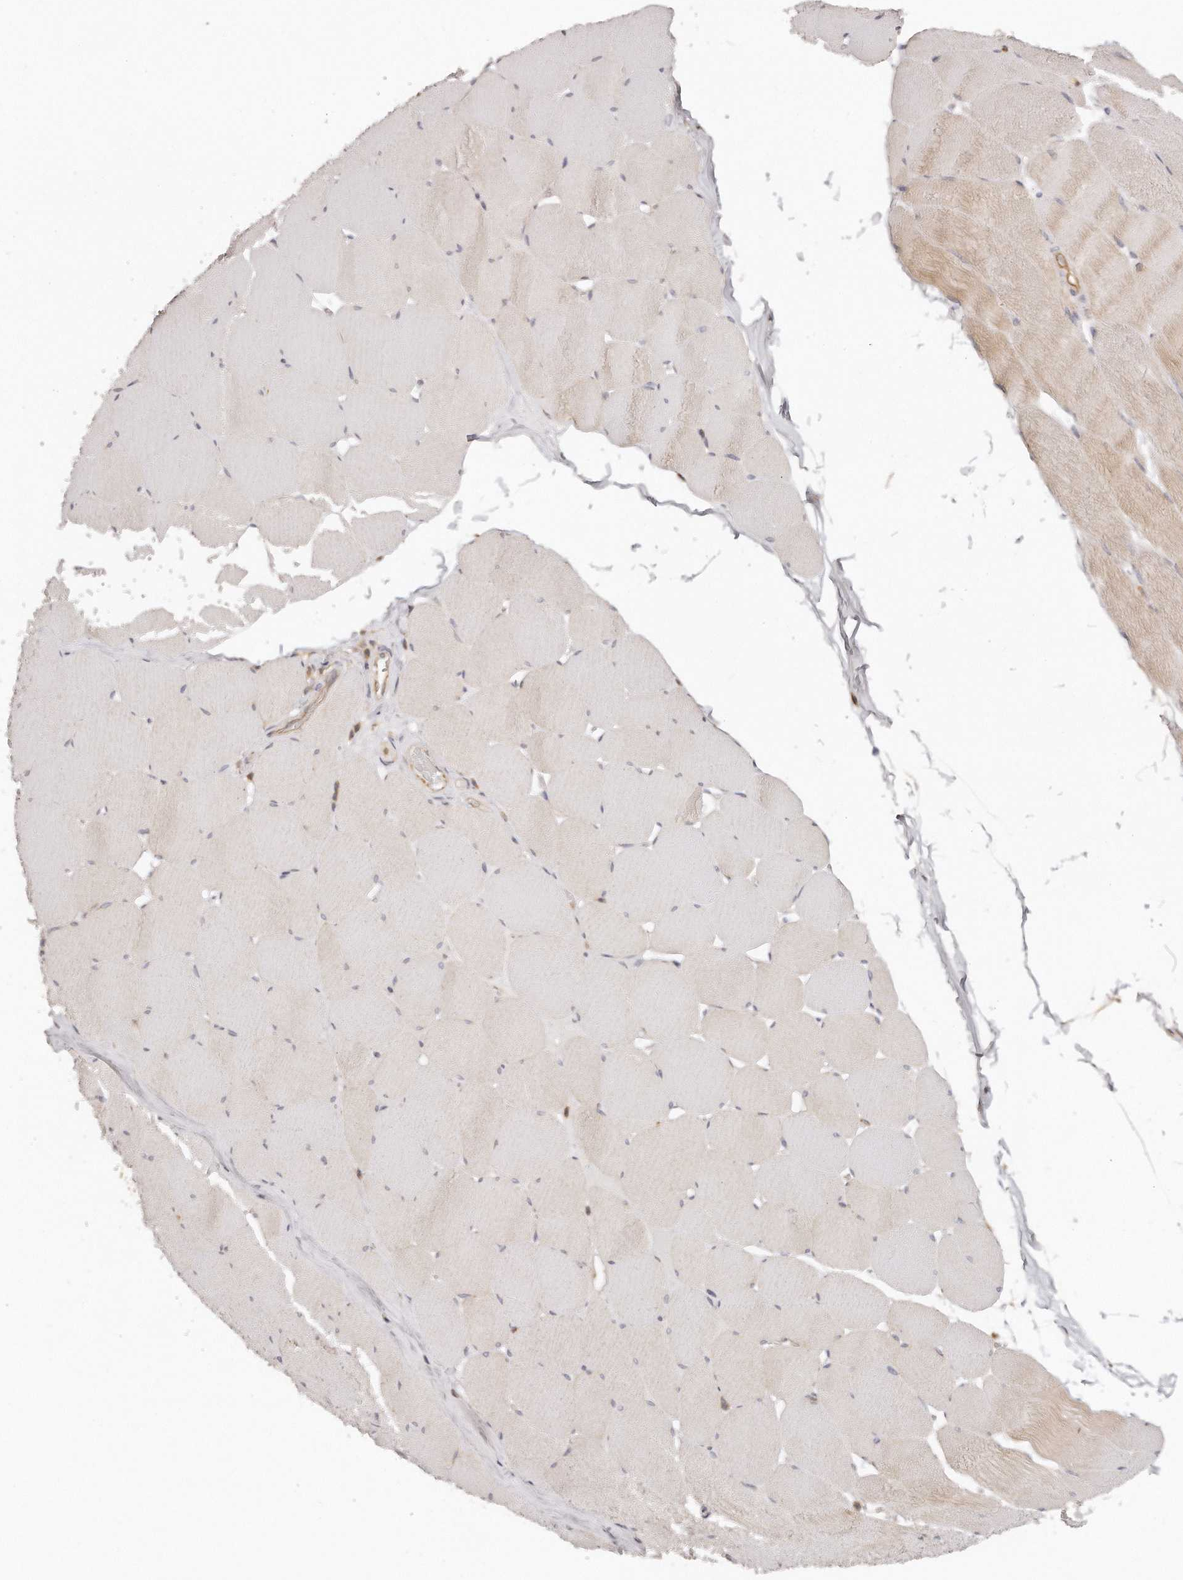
{"staining": {"intensity": "moderate", "quantity": "<25%", "location": "cytoplasmic/membranous"}, "tissue": "skeletal muscle", "cell_type": "Myocytes", "image_type": "normal", "snomed": [{"axis": "morphology", "description": "Normal tissue, NOS"}, {"axis": "topography", "description": "Skeletal muscle"}, {"axis": "topography", "description": "Head-Neck"}], "caption": "Protein expression analysis of benign skeletal muscle exhibits moderate cytoplasmic/membranous staining in about <25% of myocytes.", "gene": "TTLL4", "patient": {"sex": "male", "age": 66}}